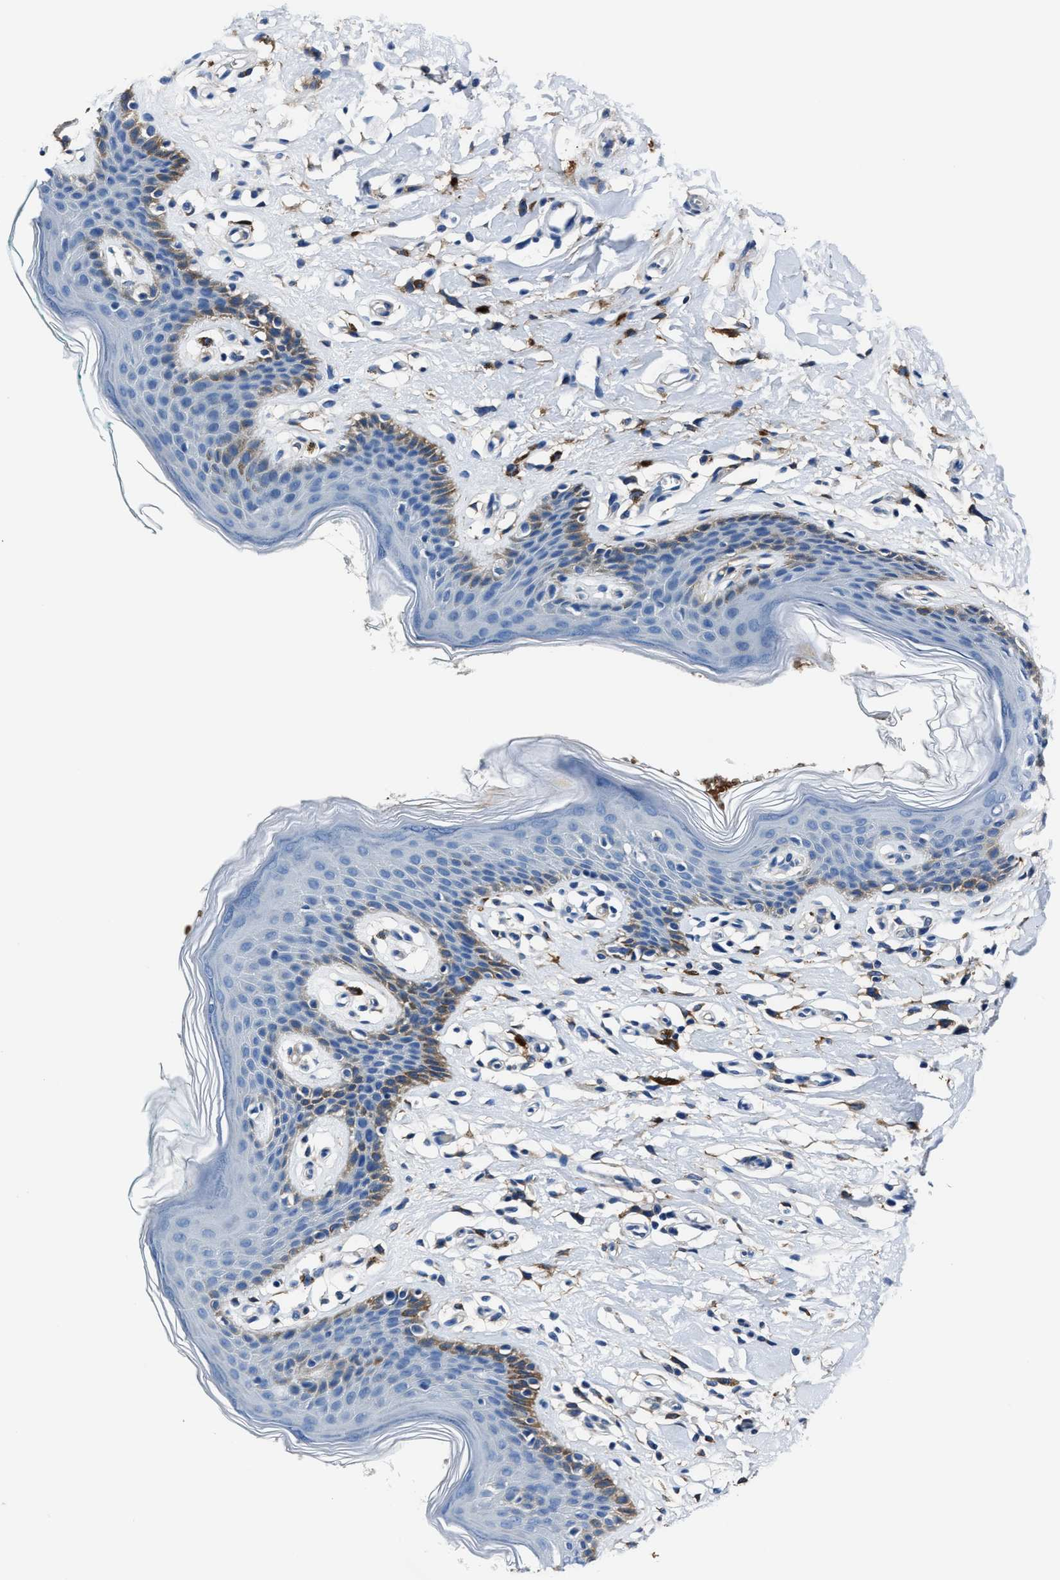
{"staining": {"intensity": "moderate", "quantity": "<25%", "location": "cytoplasmic/membranous"}, "tissue": "skin", "cell_type": "Epidermal cells", "image_type": "normal", "snomed": [{"axis": "morphology", "description": "Normal tissue, NOS"}, {"axis": "topography", "description": "Vulva"}], "caption": "Immunohistochemistry of benign human skin displays low levels of moderate cytoplasmic/membranous positivity in about <25% of epidermal cells.", "gene": "FTL", "patient": {"sex": "female", "age": 66}}